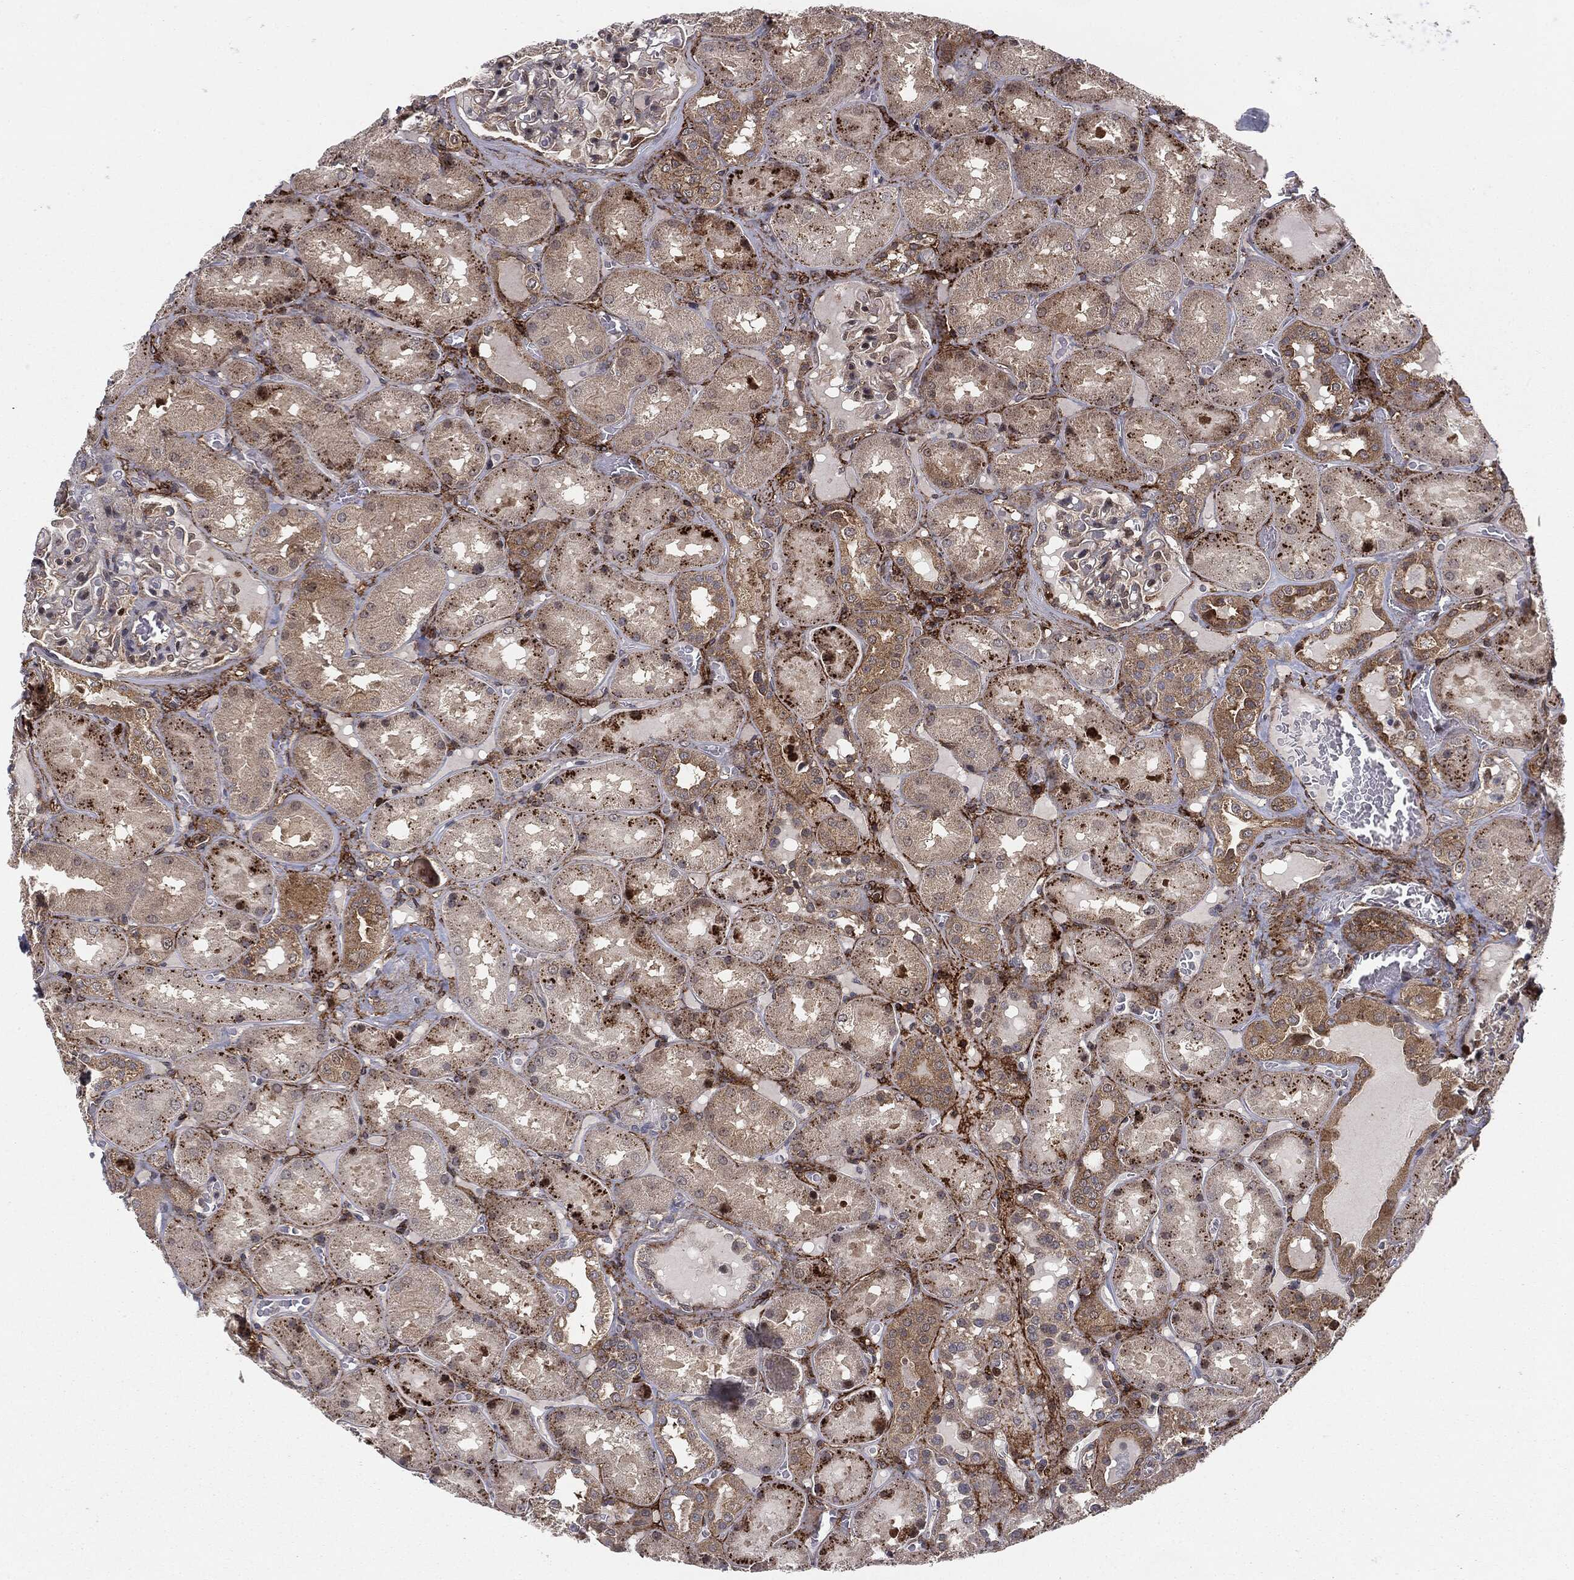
{"staining": {"intensity": "moderate", "quantity": "<25%", "location": "cytoplasmic/membranous"}, "tissue": "kidney", "cell_type": "Cells in glomeruli", "image_type": "normal", "snomed": [{"axis": "morphology", "description": "Normal tissue, NOS"}, {"axis": "topography", "description": "Kidney"}], "caption": "Protein staining of normal kidney exhibits moderate cytoplasmic/membranous positivity in approximately <25% of cells in glomeruli. The protein is shown in brown color, while the nuclei are stained blue.", "gene": "PTEN", "patient": {"sex": "male", "age": 73}}